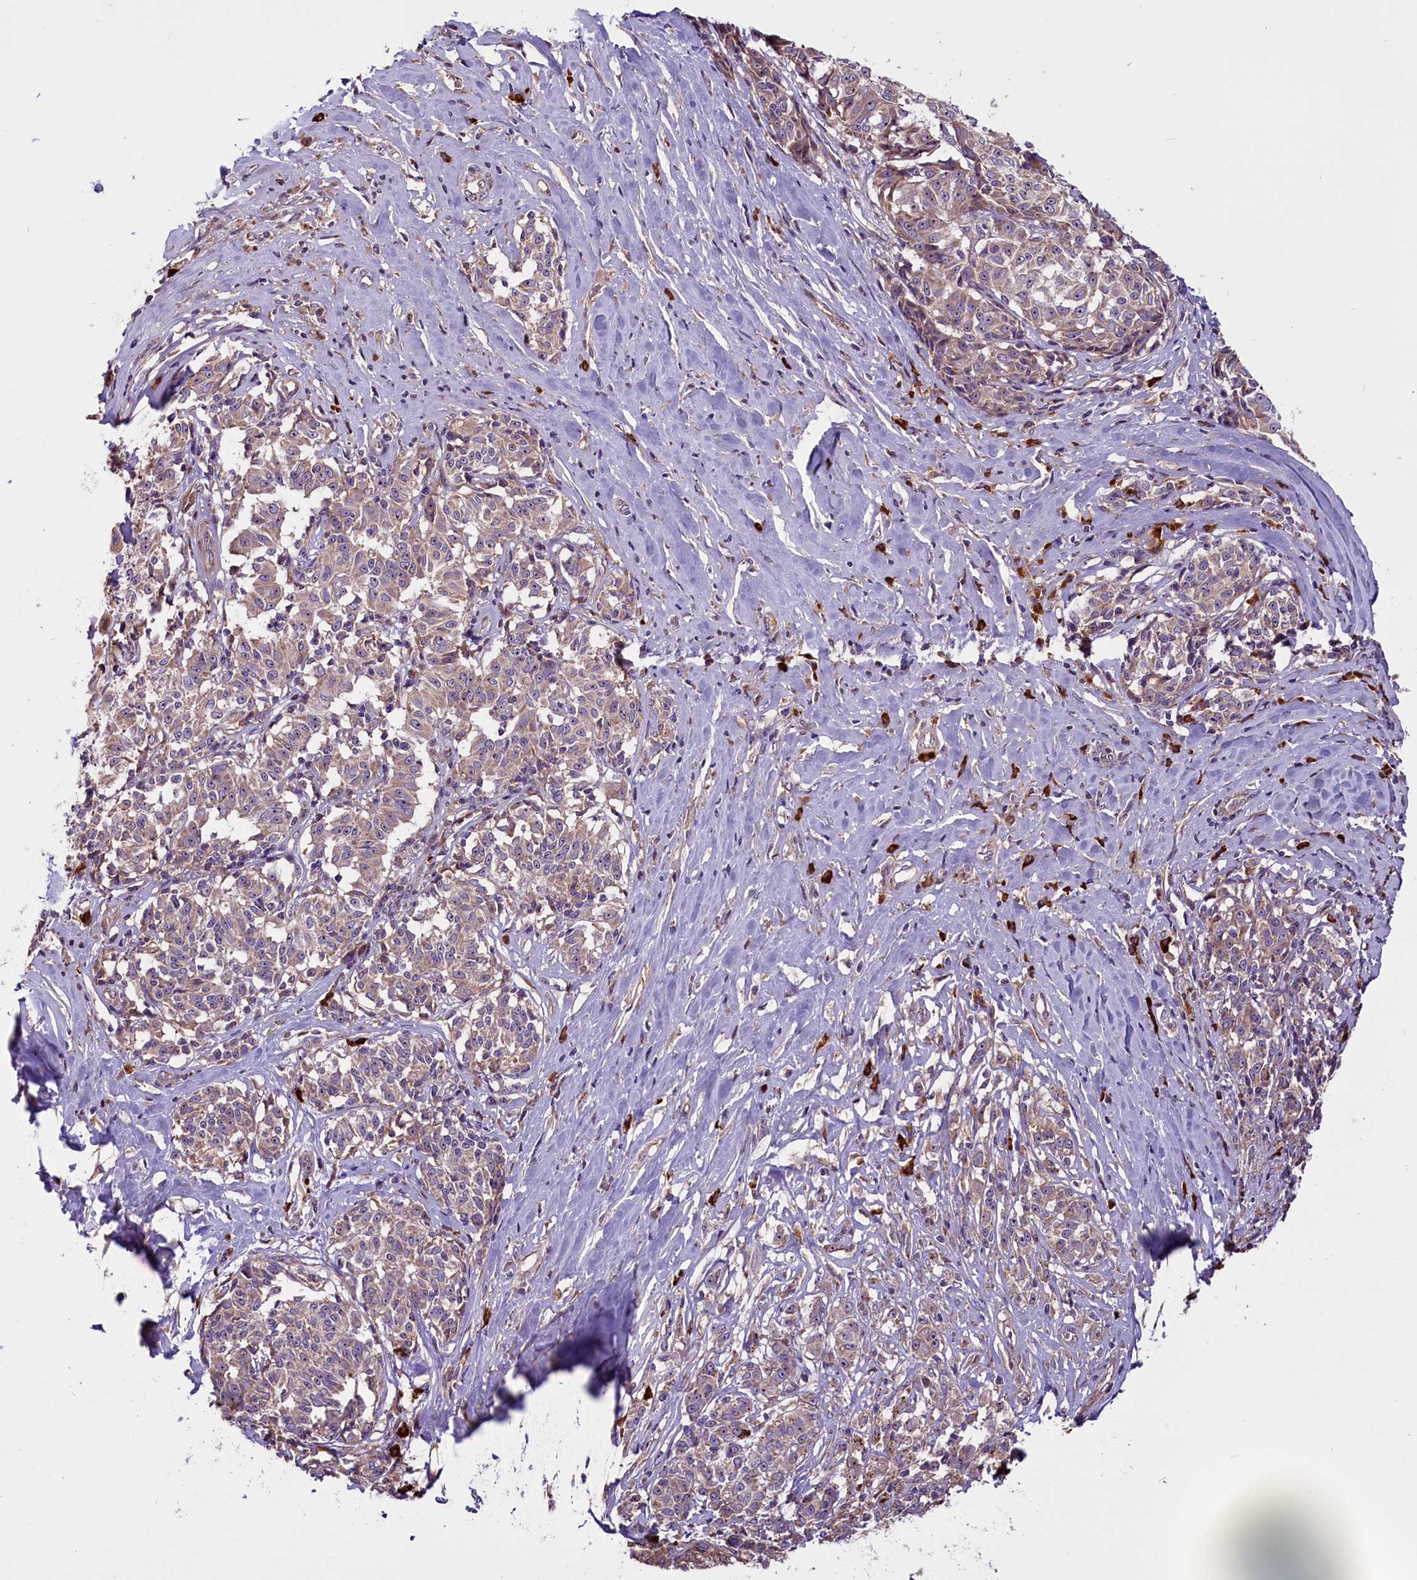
{"staining": {"intensity": "weak", "quantity": ">75%", "location": "cytoplasmic/membranous"}, "tissue": "melanoma", "cell_type": "Tumor cells", "image_type": "cancer", "snomed": [{"axis": "morphology", "description": "Malignant melanoma, NOS"}, {"axis": "topography", "description": "Skin"}], "caption": "The immunohistochemical stain shows weak cytoplasmic/membranous expression in tumor cells of malignant melanoma tissue.", "gene": "FRY", "patient": {"sex": "female", "age": 72}}